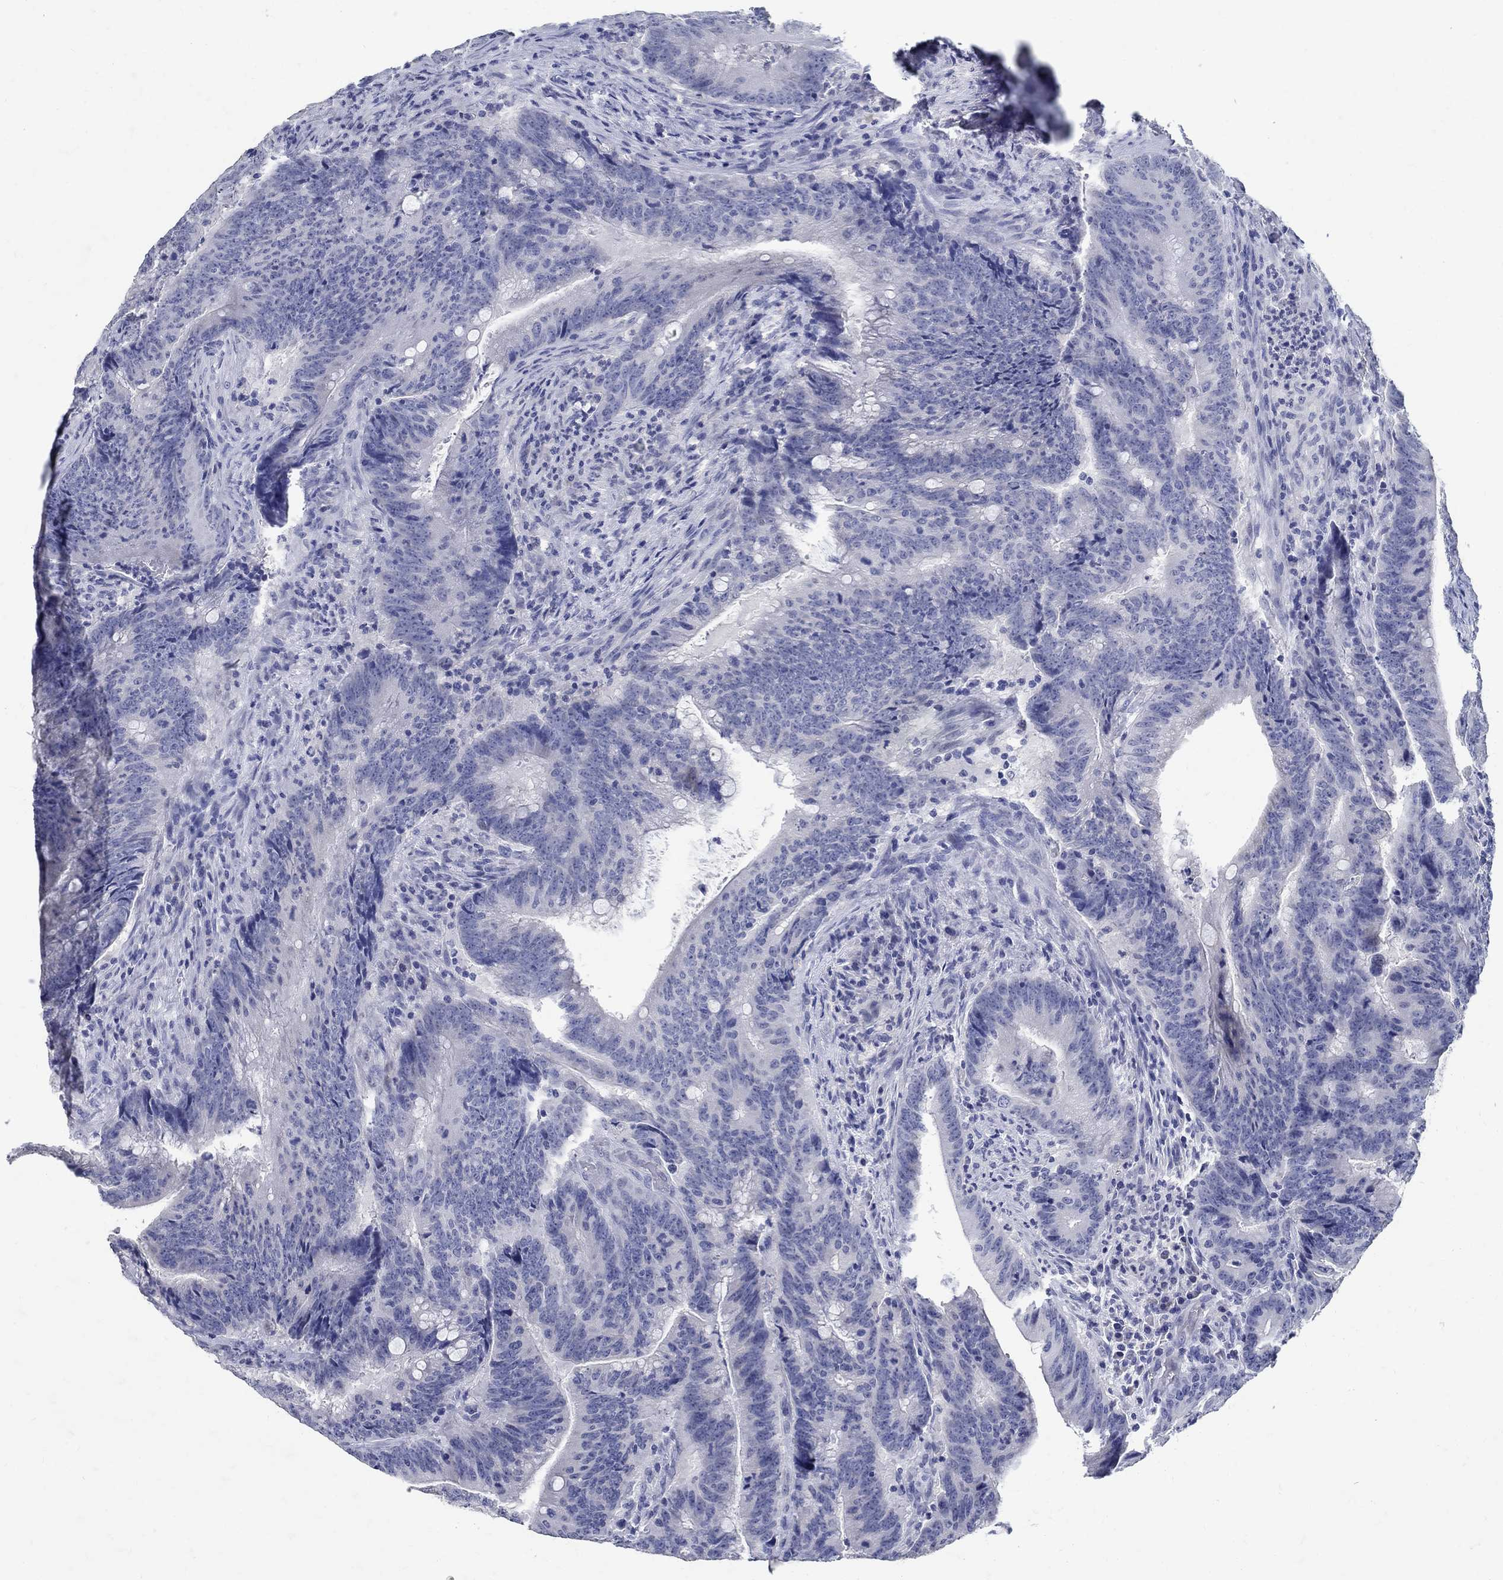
{"staining": {"intensity": "negative", "quantity": "none", "location": "none"}, "tissue": "colorectal cancer", "cell_type": "Tumor cells", "image_type": "cancer", "snomed": [{"axis": "morphology", "description": "Adenocarcinoma, NOS"}, {"axis": "topography", "description": "Colon"}], "caption": "High magnification brightfield microscopy of colorectal cancer stained with DAB (brown) and counterstained with hematoxylin (blue): tumor cells show no significant staining.", "gene": "SOX2", "patient": {"sex": "female", "age": 87}}